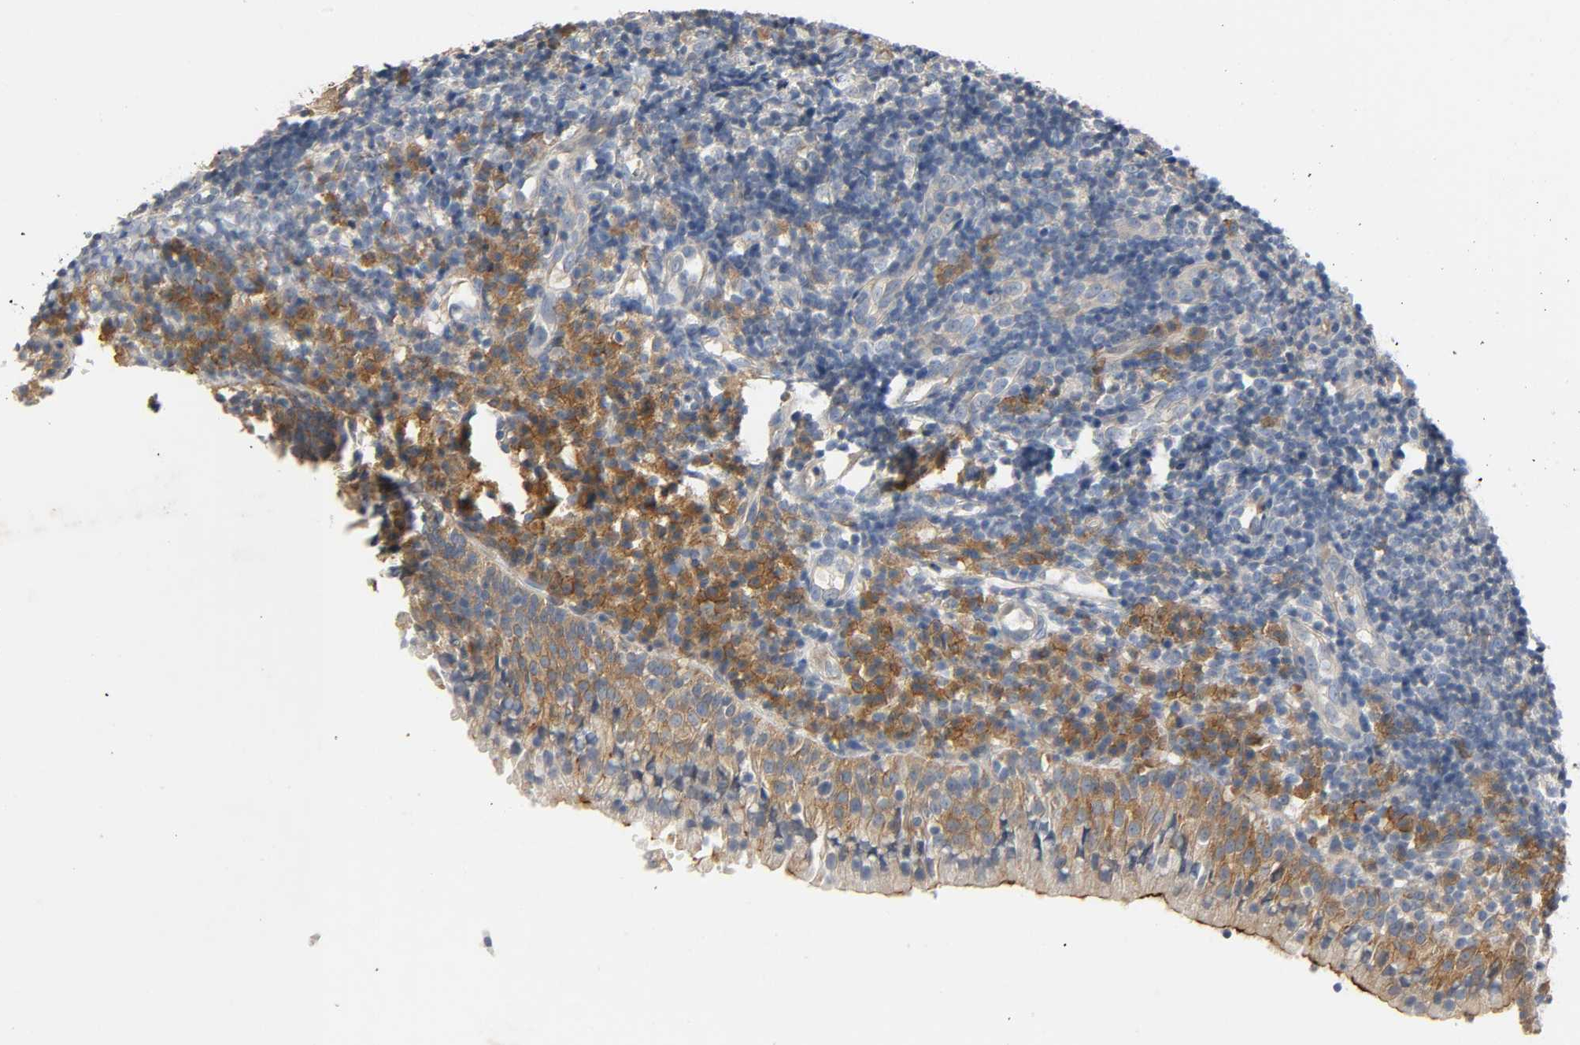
{"staining": {"intensity": "weak", "quantity": "25%-75%", "location": "cytoplasmic/membranous"}, "tissue": "tonsil", "cell_type": "Germinal center cells", "image_type": "normal", "snomed": [{"axis": "morphology", "description": "Normal tissue, NOS"}, {"axis": "topography", "description": "Tonsil"}], "caption": "A brown stain labels weak cytoplasmic/membranous expression of a protein in germinal center cells of unremarkable tonsil. The staining was performed using DAB (3,3'-diaminobenzidine) to visualize the protein expression in brown, while the nuclei were stained in blue with hematoxylin (Magnification: 20x).", "gene": "ARPC1A", "patient": {"sex": "female", "age": 40}}